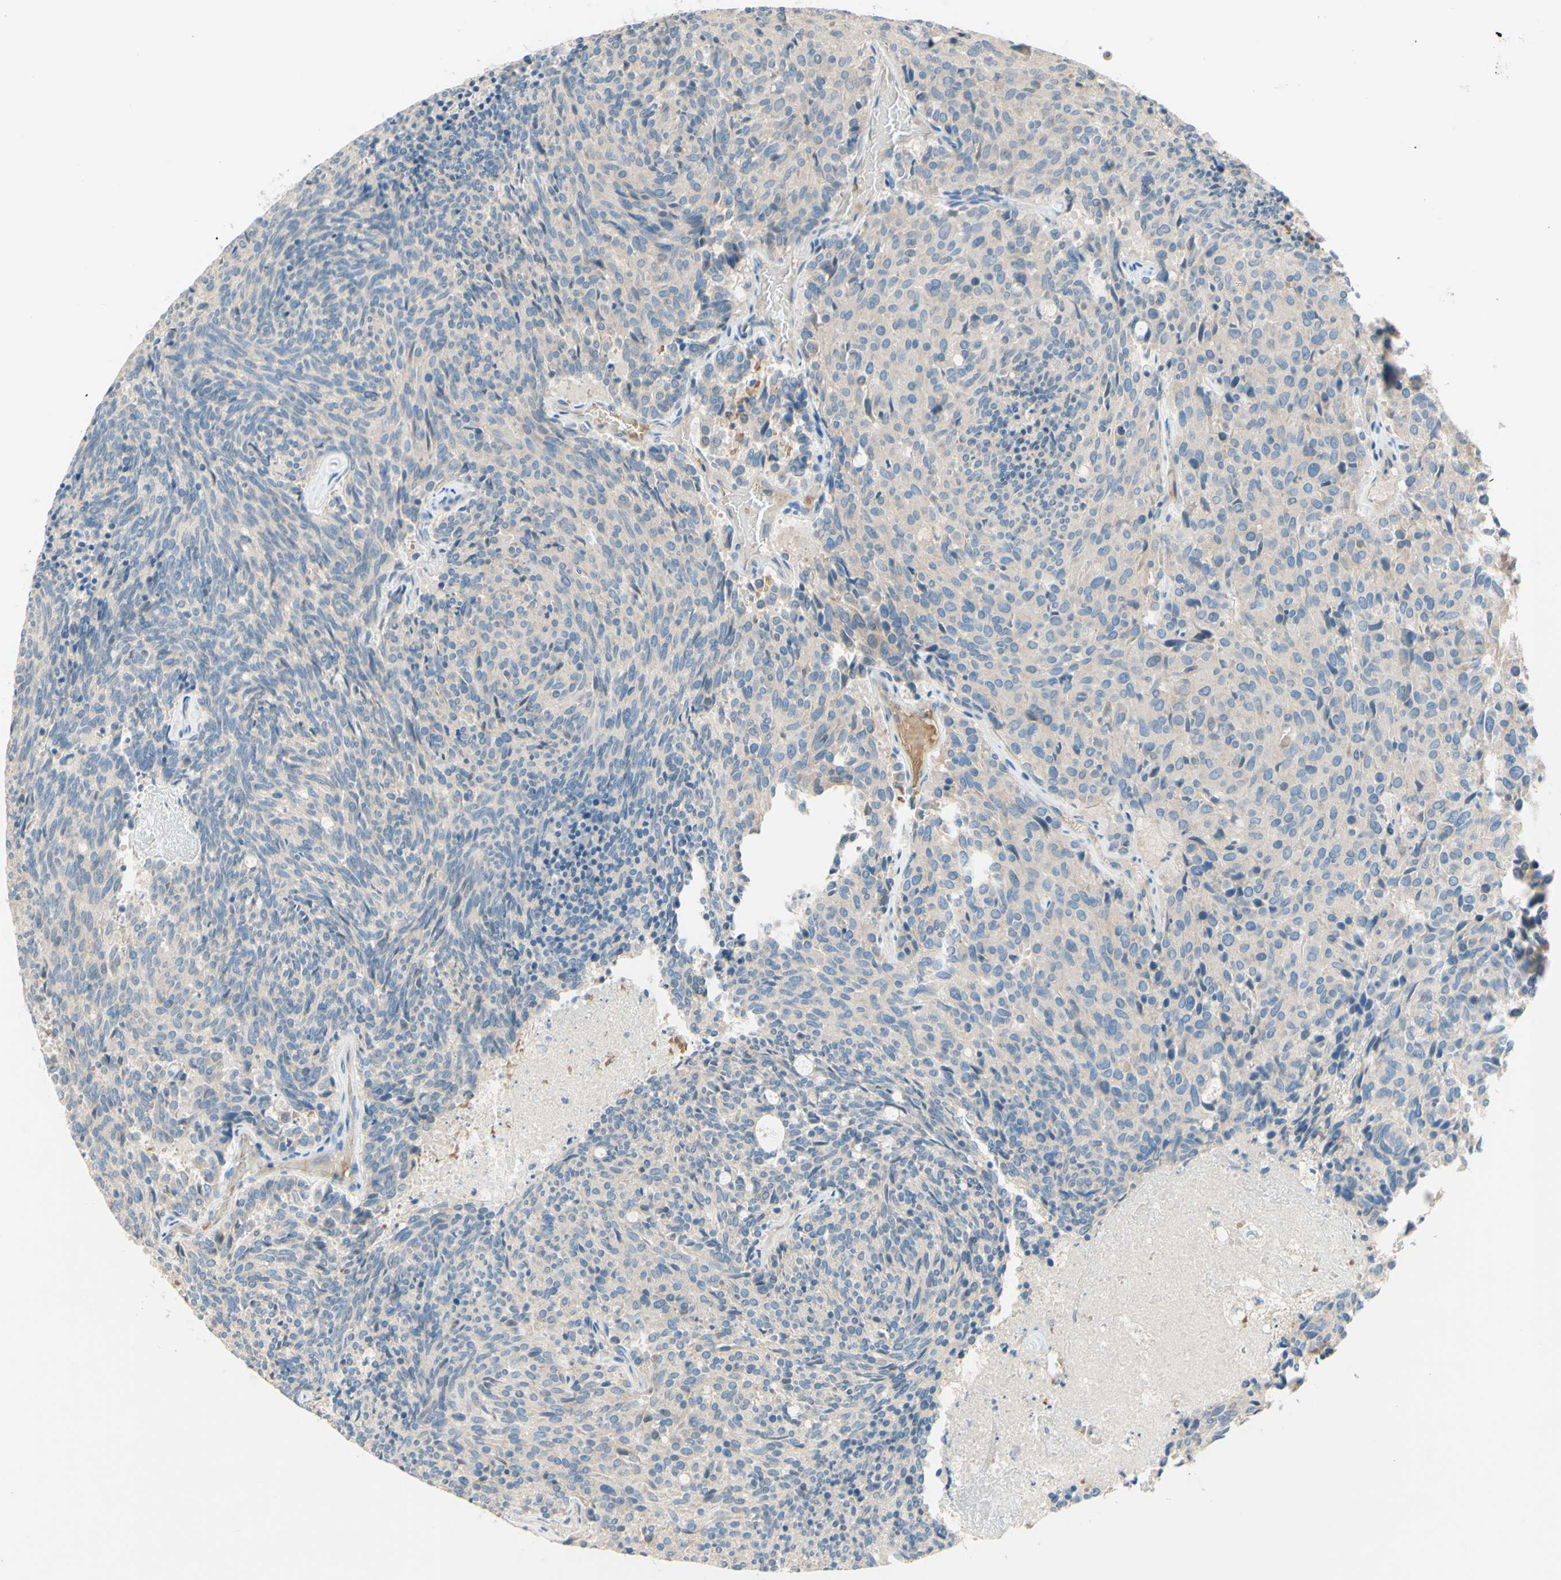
{"staining": {"intensity": "negative", "quantity": "none", "location": "none"}, "tissue": "carcinoid", "cell_type": "Tumor cells", "image_type": "cancer", "snomed": [{"axis": "morphology", "description": "Carcinoid, malignant, NOS"}, {"axis": "topography", "description": "Pancreas"}], "caption": "The histopathology image exhibits no significant positivity in tumor cells of carcinoid. (DAB (3,3'-diaminobenzidine) IHC visualized using brightfield microscopy, high magnification).", "gene": "IL2", "patient": {"sex": "female", "age": 54}}